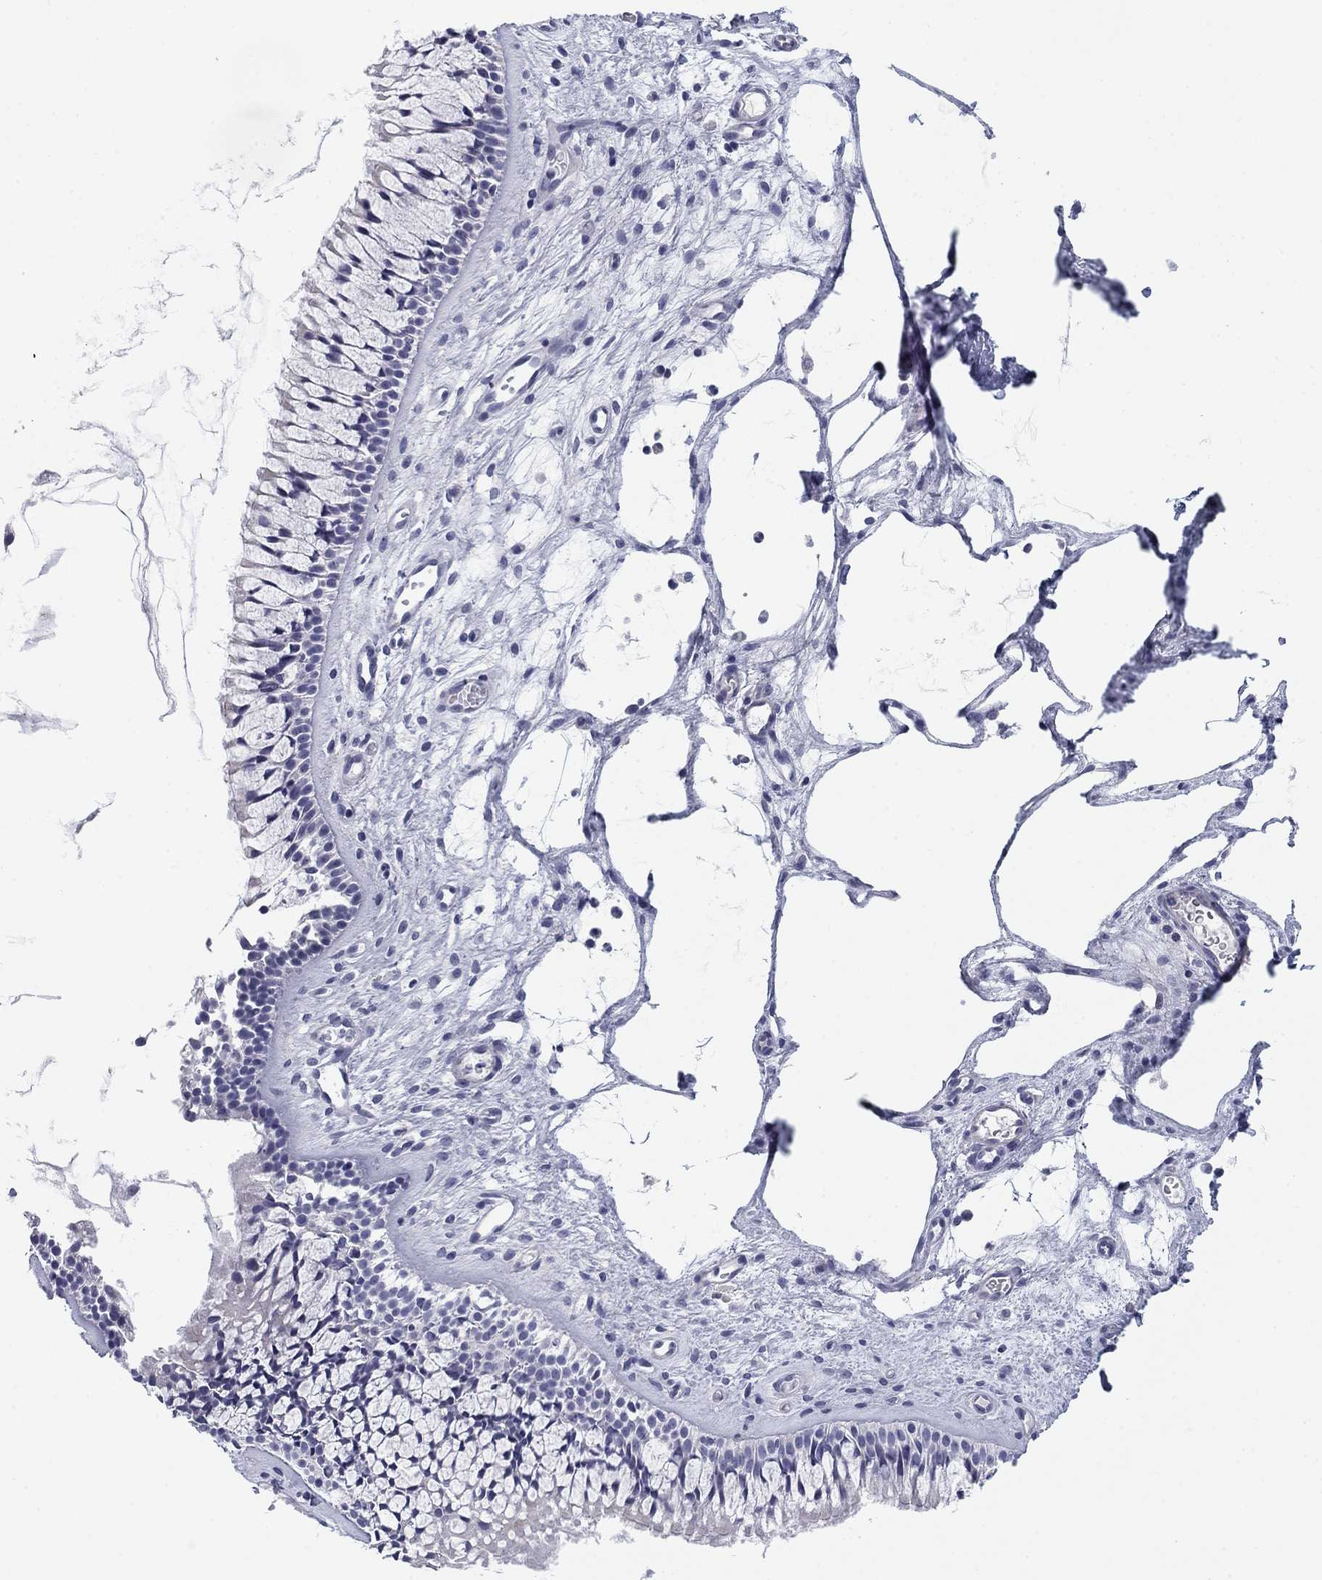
{"staining": {"intensity": "negative", "quantity": "none", "location": "none"}, "tissue": "nasopharynx", "cell_type": "Respiratory epithelial cells", "image_type": "normal", "snomed": [{"axis": "morphology", "description": "Normal tissue, NOS"}, {"axis": "topography", "description": "Nasopharynx"}], "caption": "Immunohistochemical staining of normal human nasopharynx reveals no significant positivity in respiratory epithelial cells. (Stains: DAB (3,3'-diaminobenzidine) immunohistochemistry with hematoxylin counter stain, Microscopy: brightfield microscopy at high magnification).", "gene": "PRPH", "patient": {"sex": "male", "age": 51}}